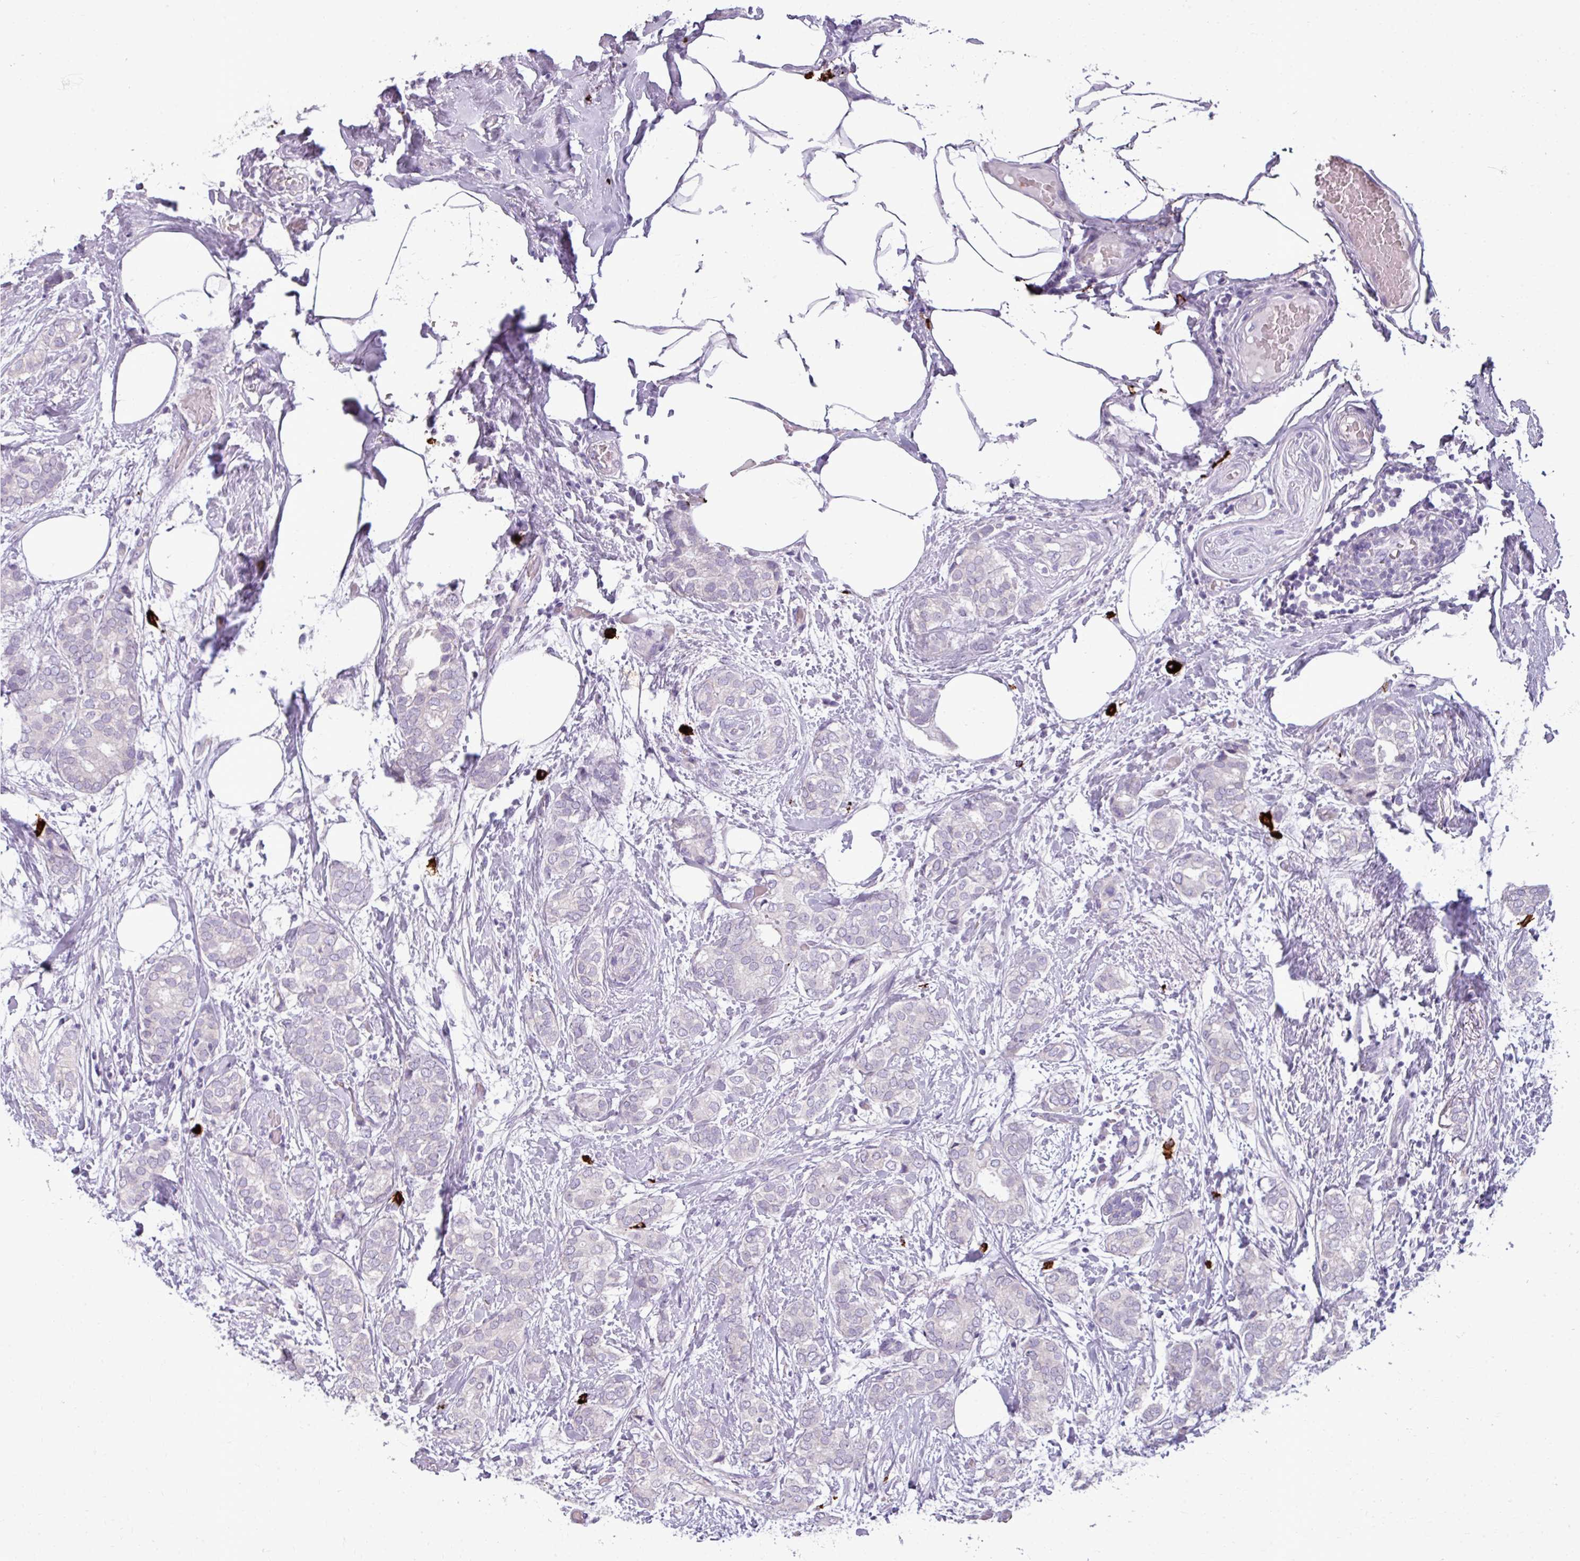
{"staining": {"intensity": "negative", "quantity": "none", "location": "none"}, "tissue": "breast cancer", "cell_type": "Tumor cells", "image_type": "cancer", "snomed": [{"axis": "morphology", "description": "Duct carcinoma"}, {"axis": "topography", "description": "Breast"}], "caption": "Immunohistochemistry micrograph of neoplastic tissue: human breast cancer stained with DAB (3,3'-diaminobenzidine) exhibits no significant protein positivity in tumor cells.", "gene": "TRIM39", "patient": {"sex": "female", "age": 73}}